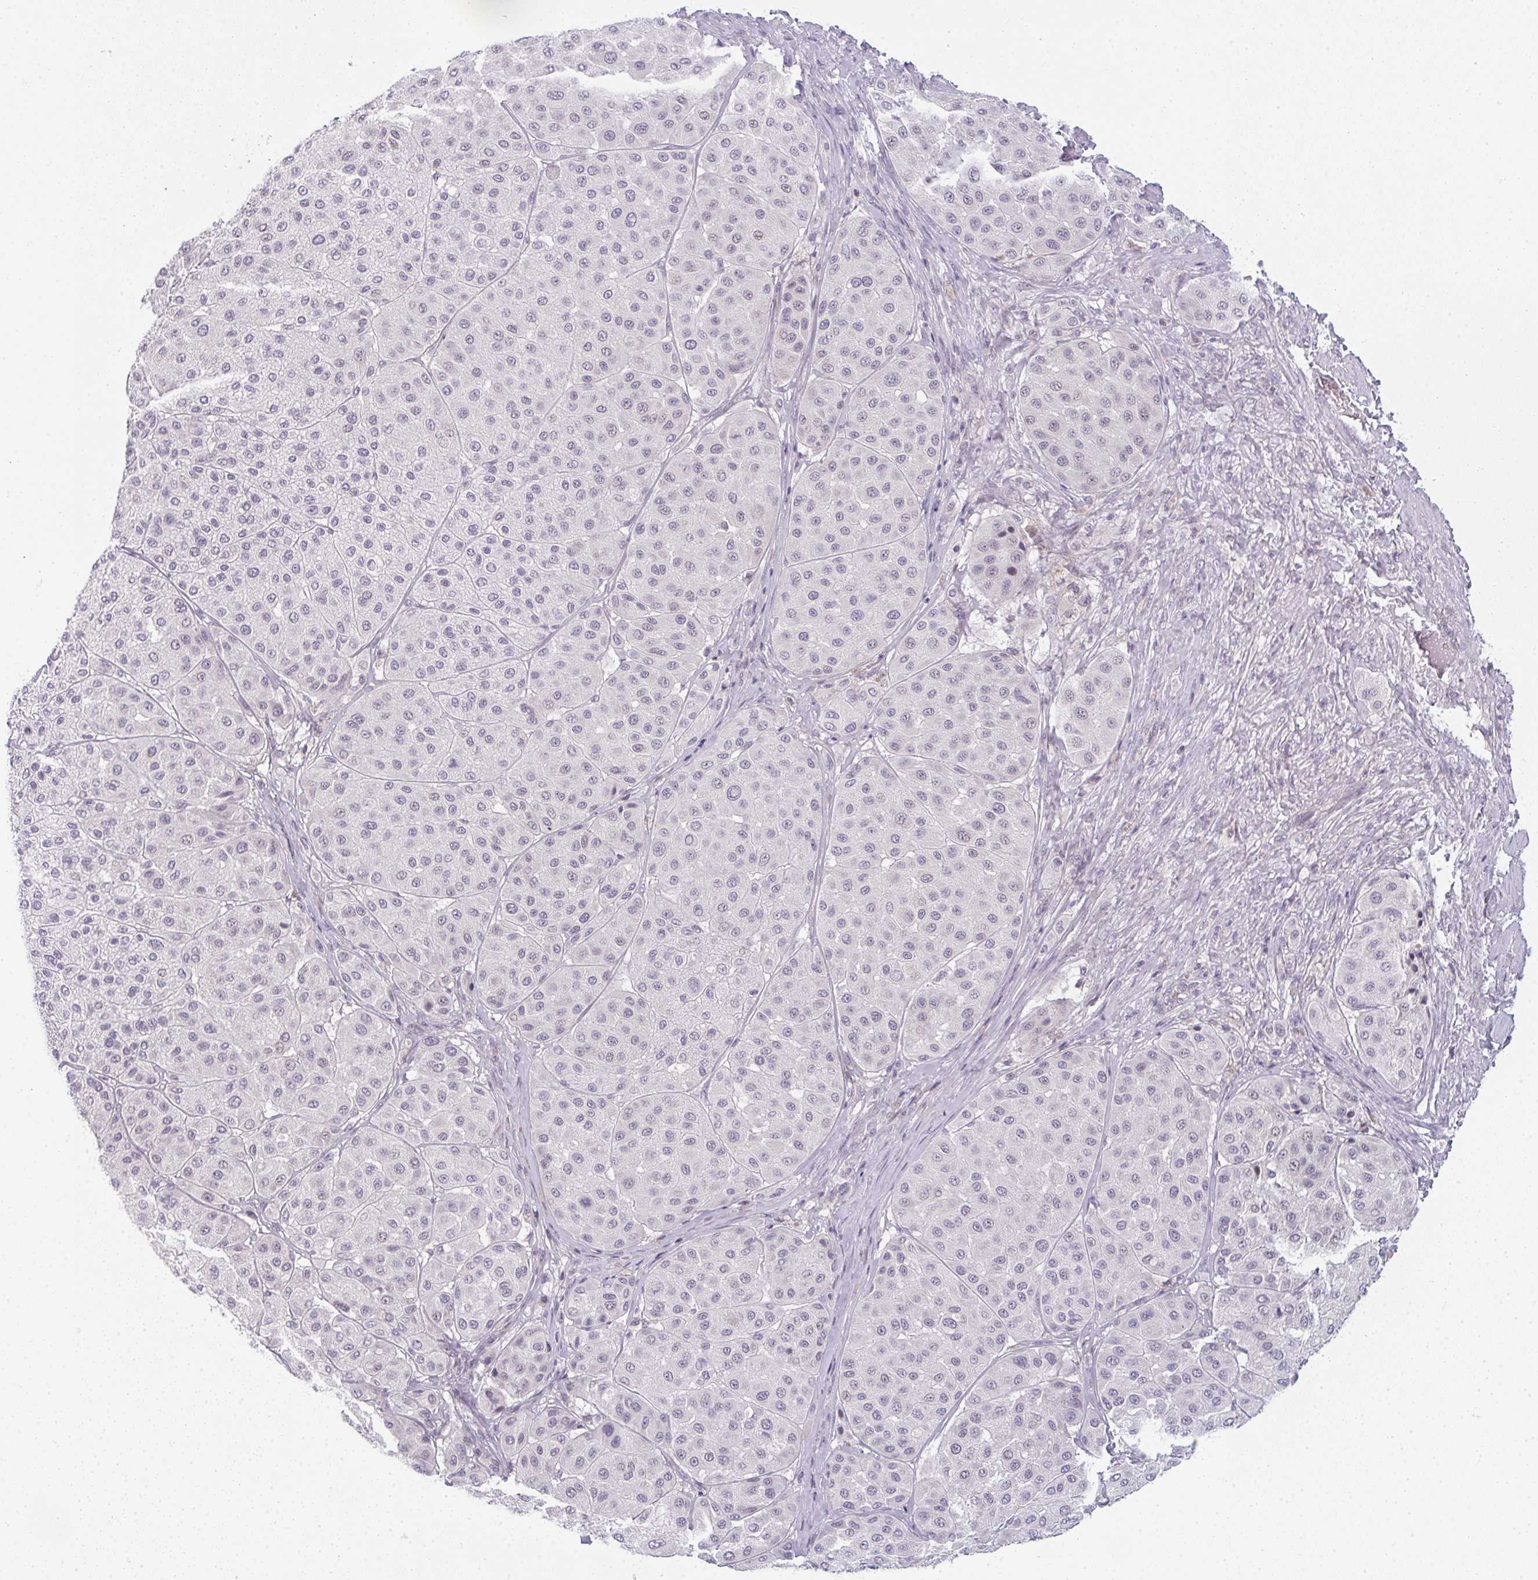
{"staining": {"intensity": "negative", "quantity": "none", "location": "none"}, "tissue": "melanoma", "cell_type": "Tumor cells", "image_type": "cancer", "snomed": [{"axis": "morphology", "description": "Malignant melanoma, Metastatic site"}, {"axis": "topography", "description": "Smooth muscle"}], "caption": "DAB (3,3'-diaminobenzidine) immunohistochemical staining of malignant melanoma (metastatic site) exhibits no significant expression in tumor cells. (Brightfield microscopy of DAB IHC at high magnification).", "gene": "RBBP6", "patient": {"sex": "male", "age": 41}}